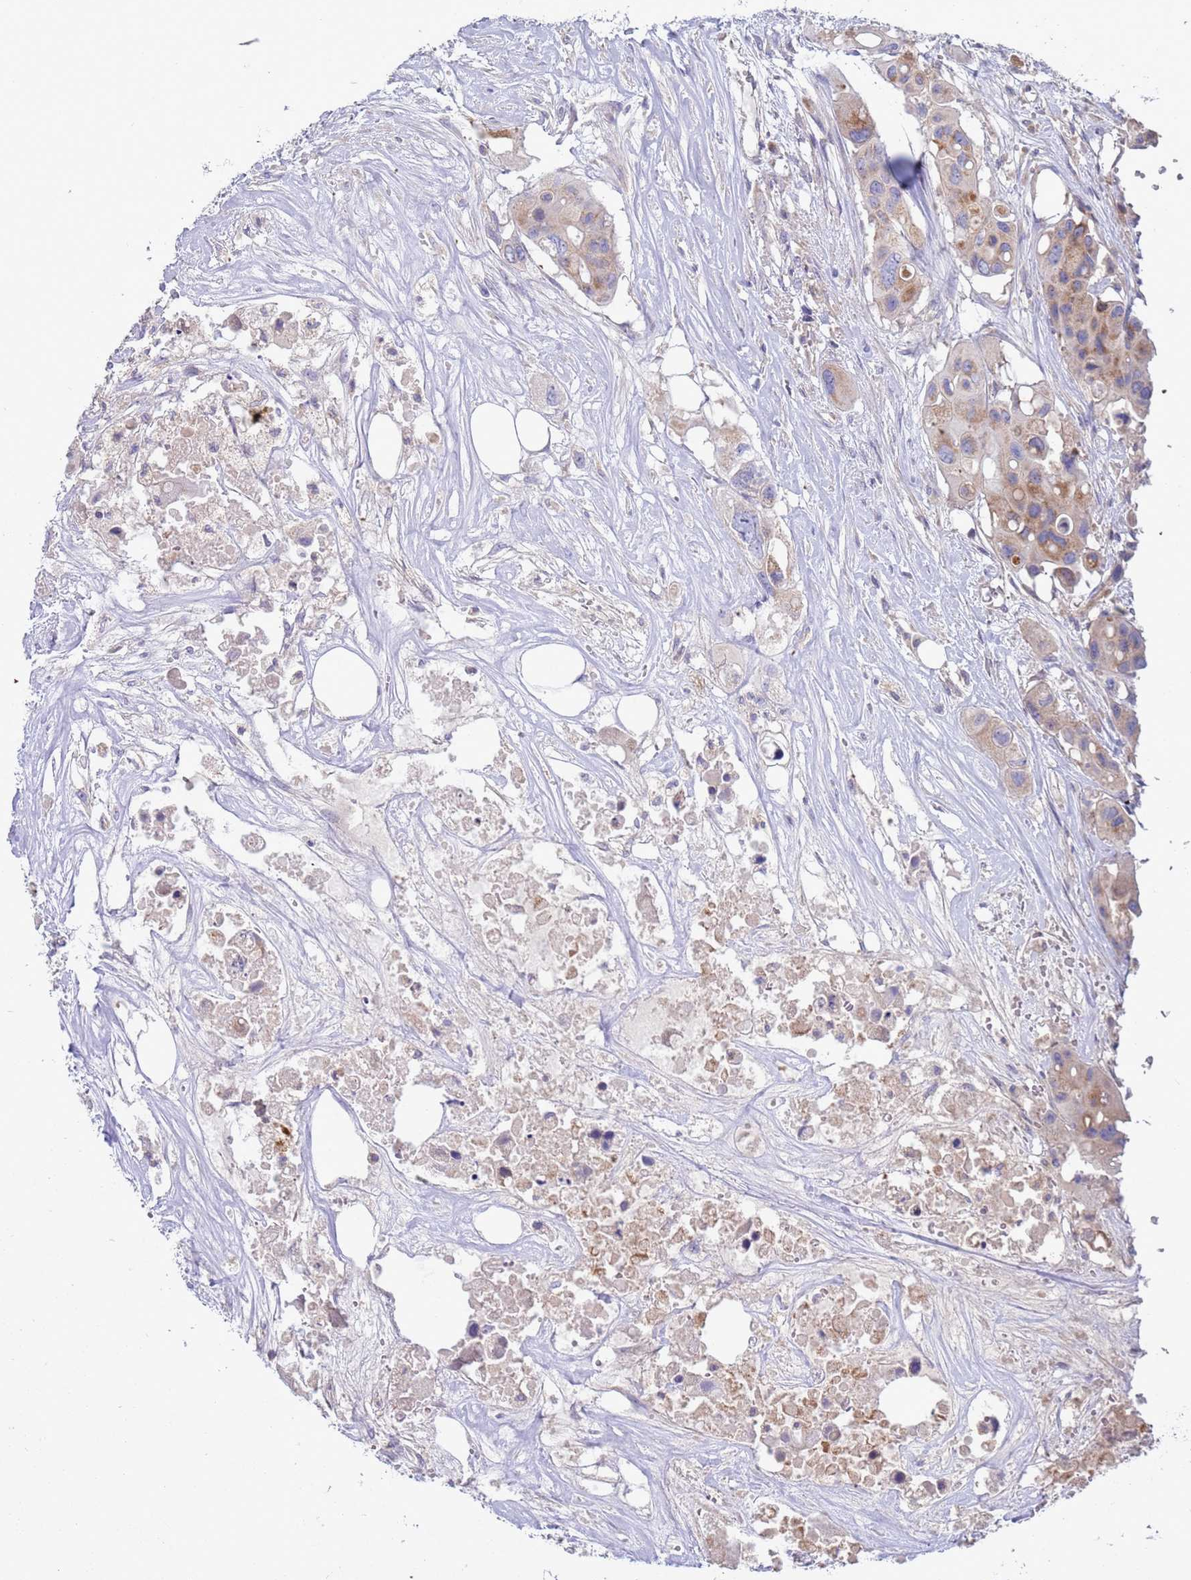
{"staining": {"intensity": "moderate", "quantity": "25%-75%", "location": "cytoplasmic/membranous"}, "tissue": "colorectal cancer", "cell_type": "Tumor cells", "image_type": "cancer", "snomed": [{"axis": "morphology", "description": "Adenocarcinoma, NOS"}, {"axis": "topography", "description": "Colon"}], "caption": "Brown immunohistochemical staining in colorectal cancer (adenocarcinoma) exhibits moderate cytoplasmic/membranous positivity in about 25%-75% of tumor cells. The staining was performed using DAB, with brown indicating positive protein expression. Nuclei are stained blue with hematoxylin.", "gene": "UQCRQ", "patient": {"sex": "male", "age": 77}}